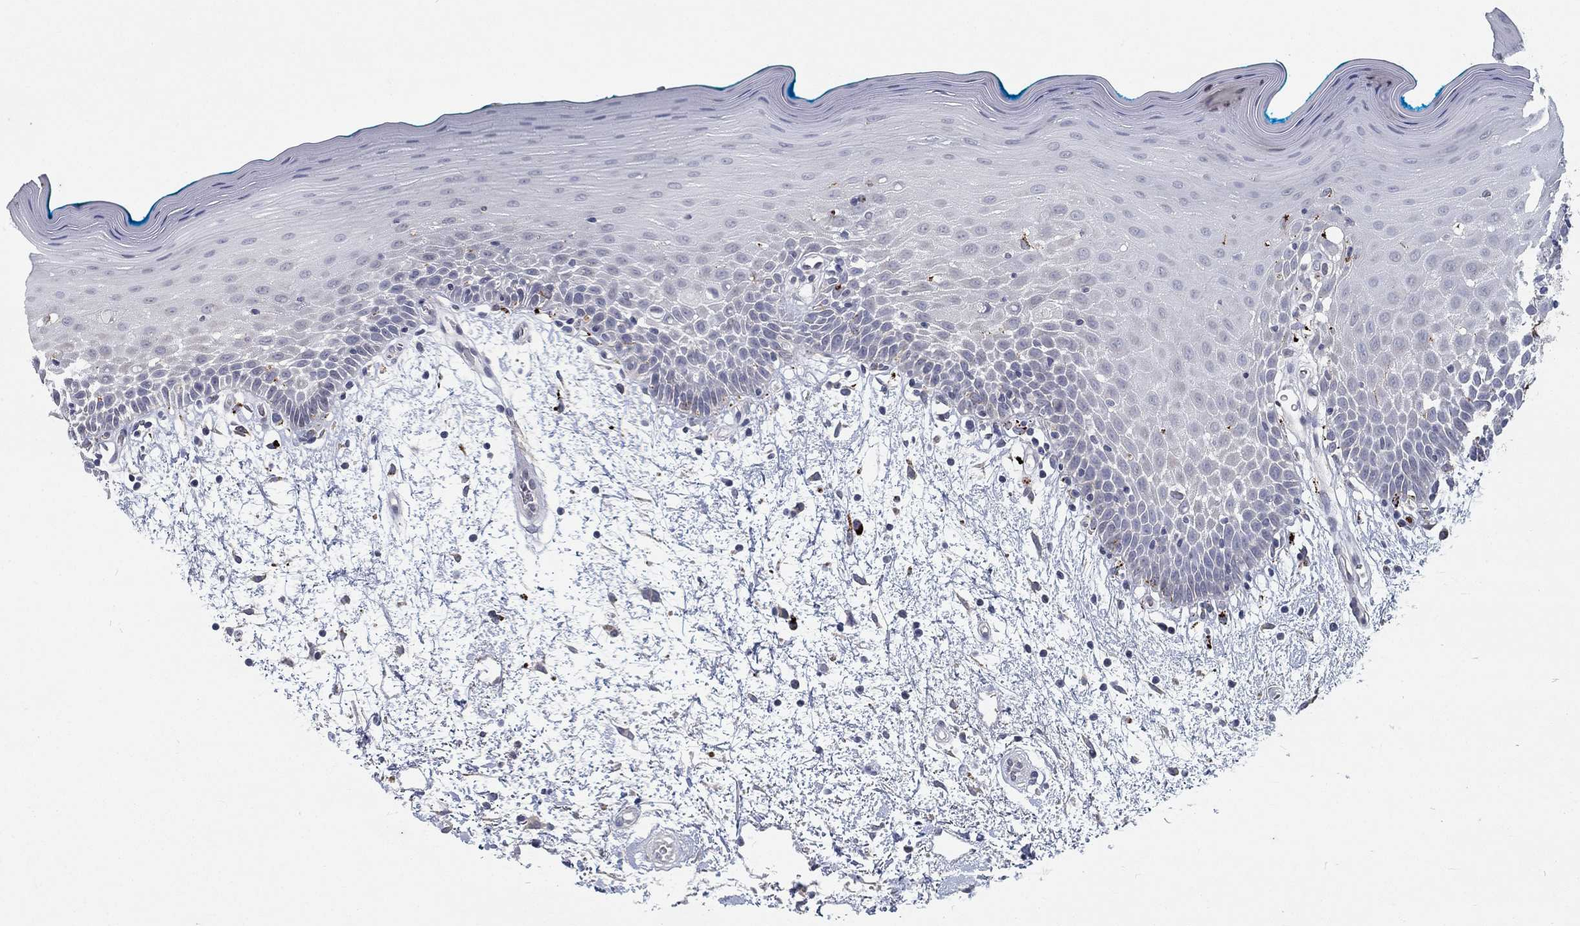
{"staining": {"intensity": "negative", "quantity": "none", "location": "none"}, "tissue": "oral mucosa", "cell_type": "Squamous epithelial cells", "image_type": "normal", "snomed": [{"axis": "morphology", "description": "Normal tissue, NOS"}, {"axis": "morphology", "description": "Squamous cell carcinoma, NOS"}, {"axis": "topography", "description": "Oral tissue"}, {"axis": "topography", "description": "Head-Neck"}], "caption": "Immunohistochemistry (IHC) photomicrograph of benign oral mucosa: oral mucosa stained with DAB (3,3'-diaminobenzidine) reveals no significant protein staining in squamous epithelial cells.", "gene": "MTSS2", "patient": {"sex": "female", "age": 75}}